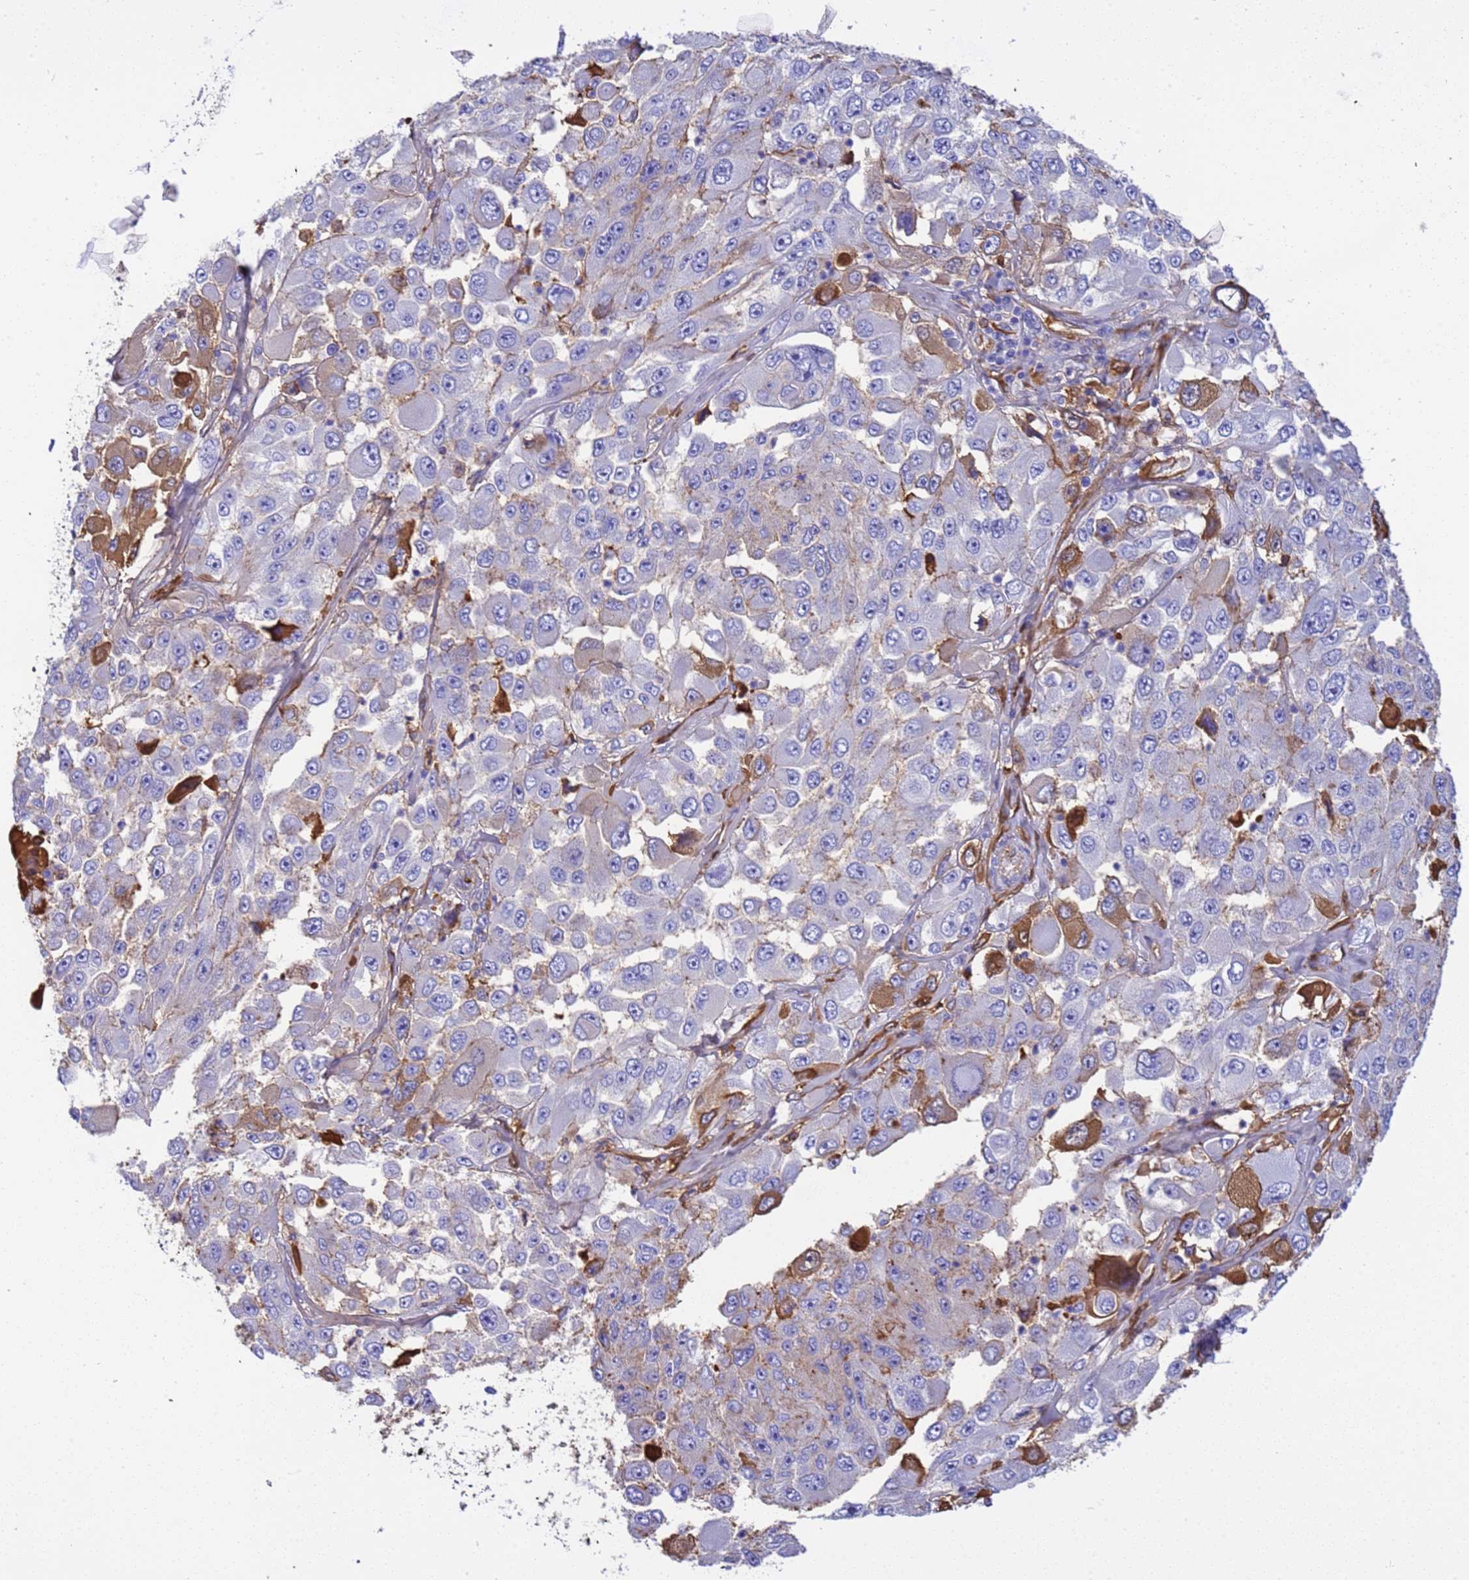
{"staining": {"intensity": "moderate", "quantity": "<25%", "location": "cytoplasmic/membranous"}, "tissue": "melanoma", "cell_type": "Tumor cells", "image_type": "cancer", "snomed": [{"axis": "morphology", "description": "Malignant melanoma, Metastatic site"}, {"axis": "topography", "description": "Lymph node"}], "caption": "Immunohistochemical staining of malignant melanoma (metastatic site) shows moderate cytoplasmic/membranous protein staining in approximately <25% of tumor cells.", "gene": "H1-7", "patient": {"sex": "male", "age": 62}}